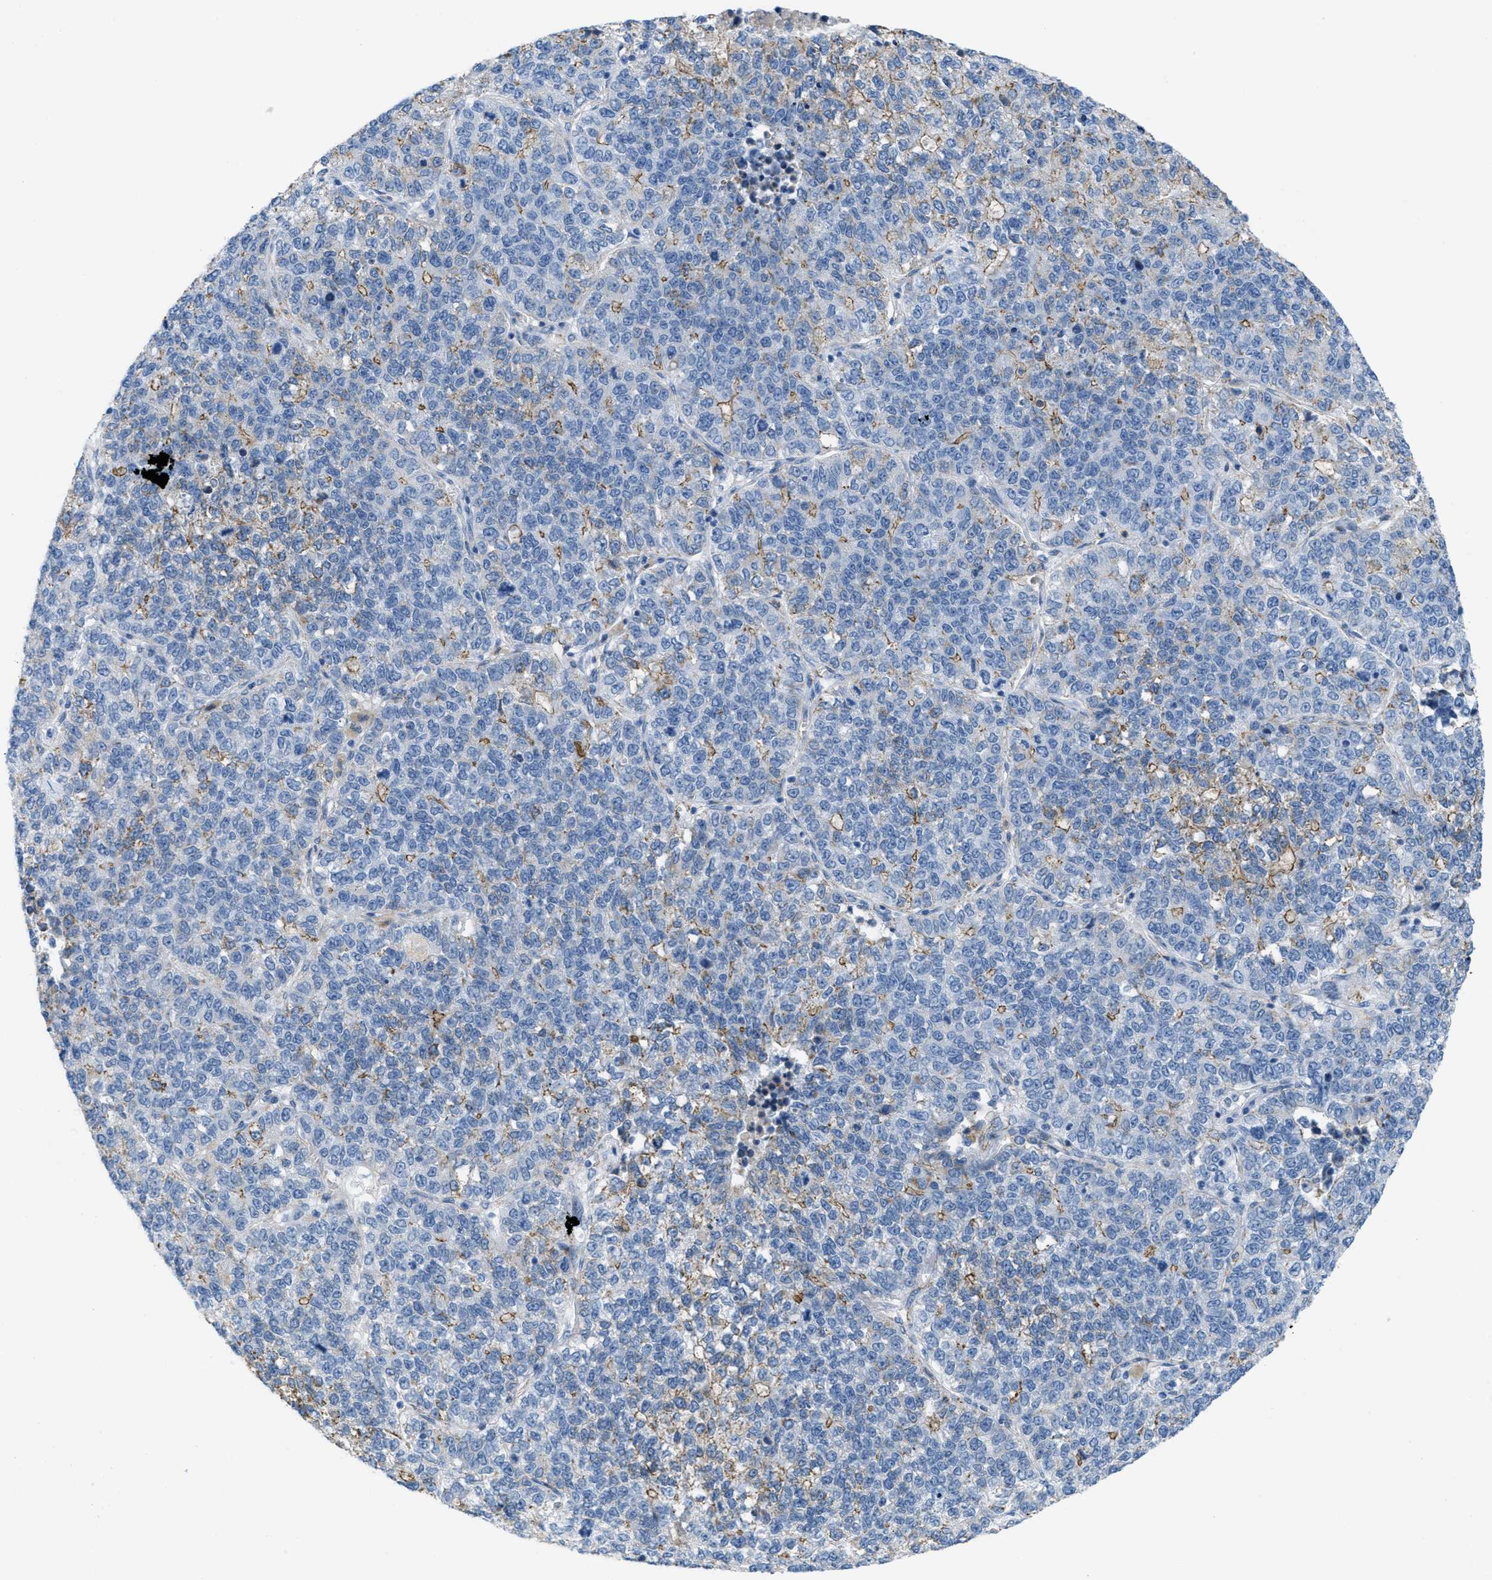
{"staining": {"intensity": "weak", "quantity": "25%-75%", "location": "cytoplasmic/membranous"}, "tissue": "lung cancer", "cell_type": "Tumor cells", "image_type": "cancer", "snomed": [{"axis": "morphology", "description": "Adenocarcinoma, NOS"}, {"axis": "topography", "description": "Lung"}], "caption": "There is low levels of weak cytoplasmic/membranous expression in tumor cells of lung adenocarcinoma, as demonstrated by immunohistochemical staining (brown color).", "gene": "CRB3", "patient": {"sex": "male", "age": 49}}